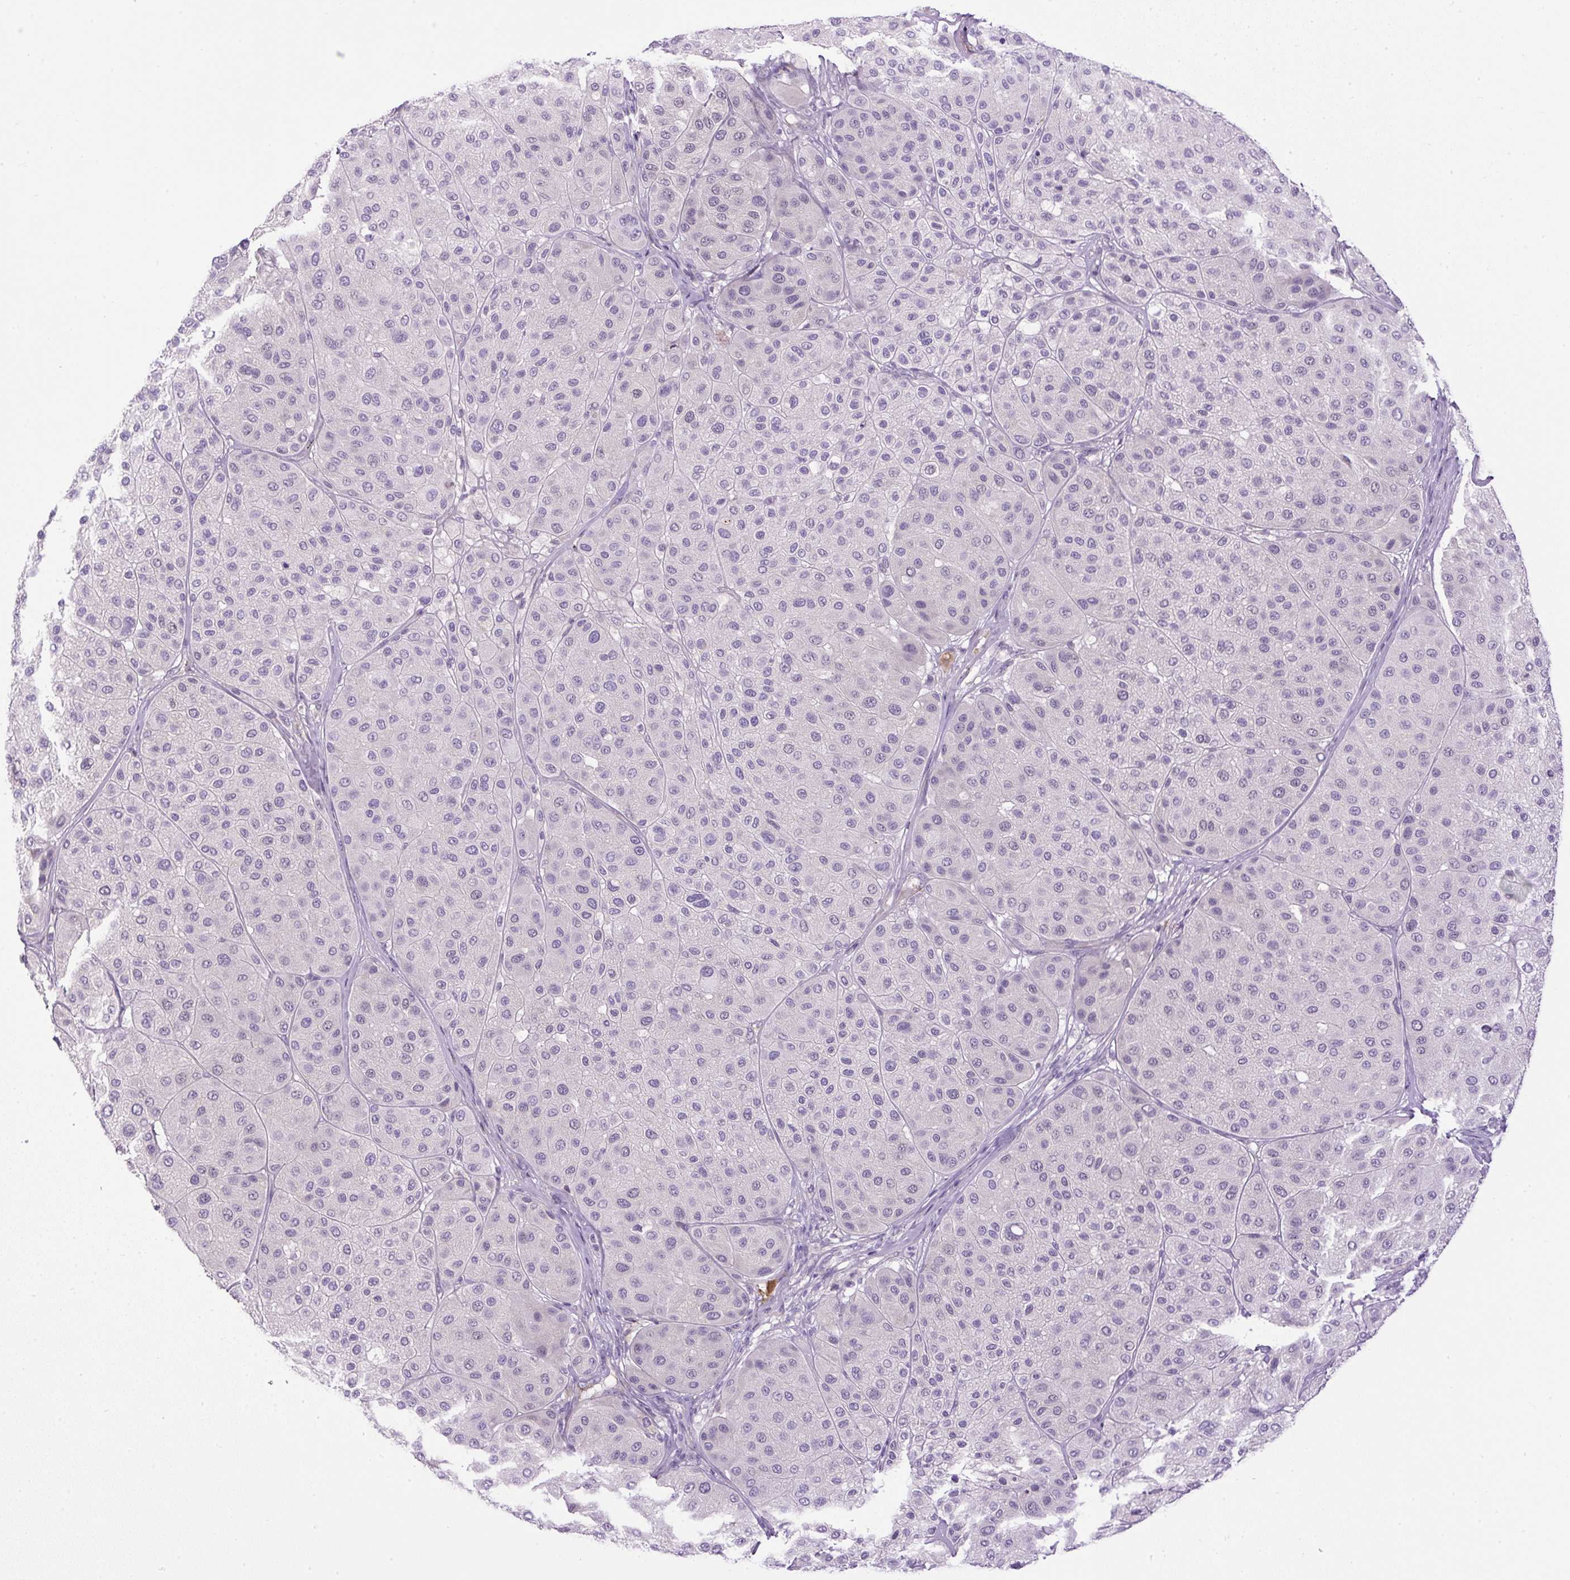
{"staining": {"intensity": "negative", "quantity": "none", "location": "none"}, "tissue": "melanoma", "cell_type": "Tumor cells", "image_type": "cancer", "snomed": [{"axis": "morphology", "description": "Malignant melanoma, Metastatic site"}, {"axis": "topography", "description": "Smooth muscle"}], "caption": "Tumor cells show no significant protein staining in malignant melanoma (metastatic site). Nuclei are stained in blue.", "gene": "LEFTY2", "patient": {"sex": "male", "age": 41}}